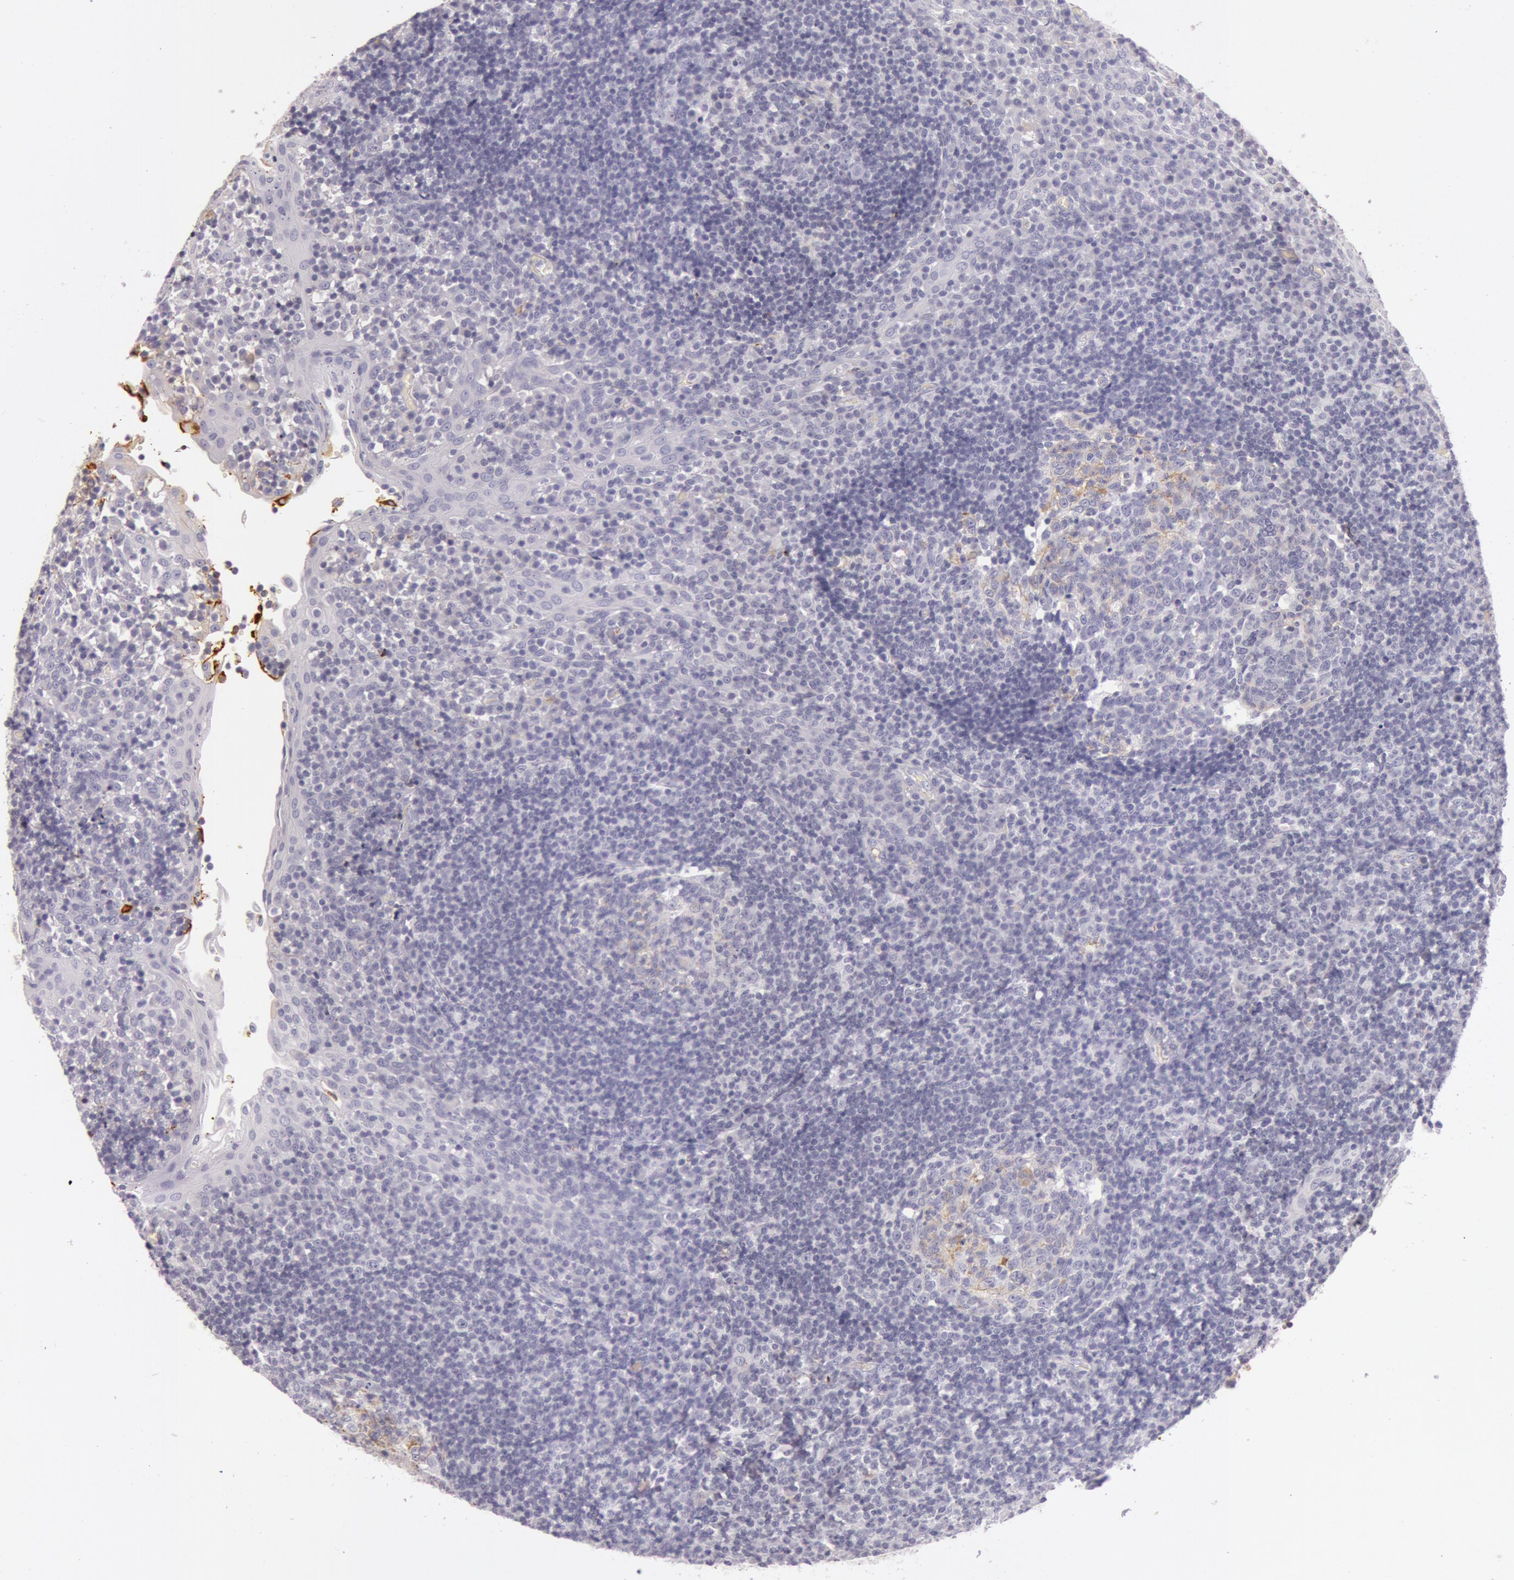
{"staining": {"intensity": "weak", "quantity": "25%-75%", "location": "cytoplasmic/membranous"}, "tissue": "tonsil", "cell_type": "Germinal center cells", "image_type": "normal", "snomed": [{"axis": "morphology", "description": "Normal tissue, NOS"}, {"axis": "topography", "description": "Tonsil"}], "caption": "Weak cytoplasmic/membranous protein positivity is present in about 25%-75% of germinal center cells in tonsil. Using DAB (brown) and hematoxylin (blue) stains, captured at high magnification using brightfield microscopy.", "gene": "C4BPA", "patient": {"sex": "female", "age": 40}}